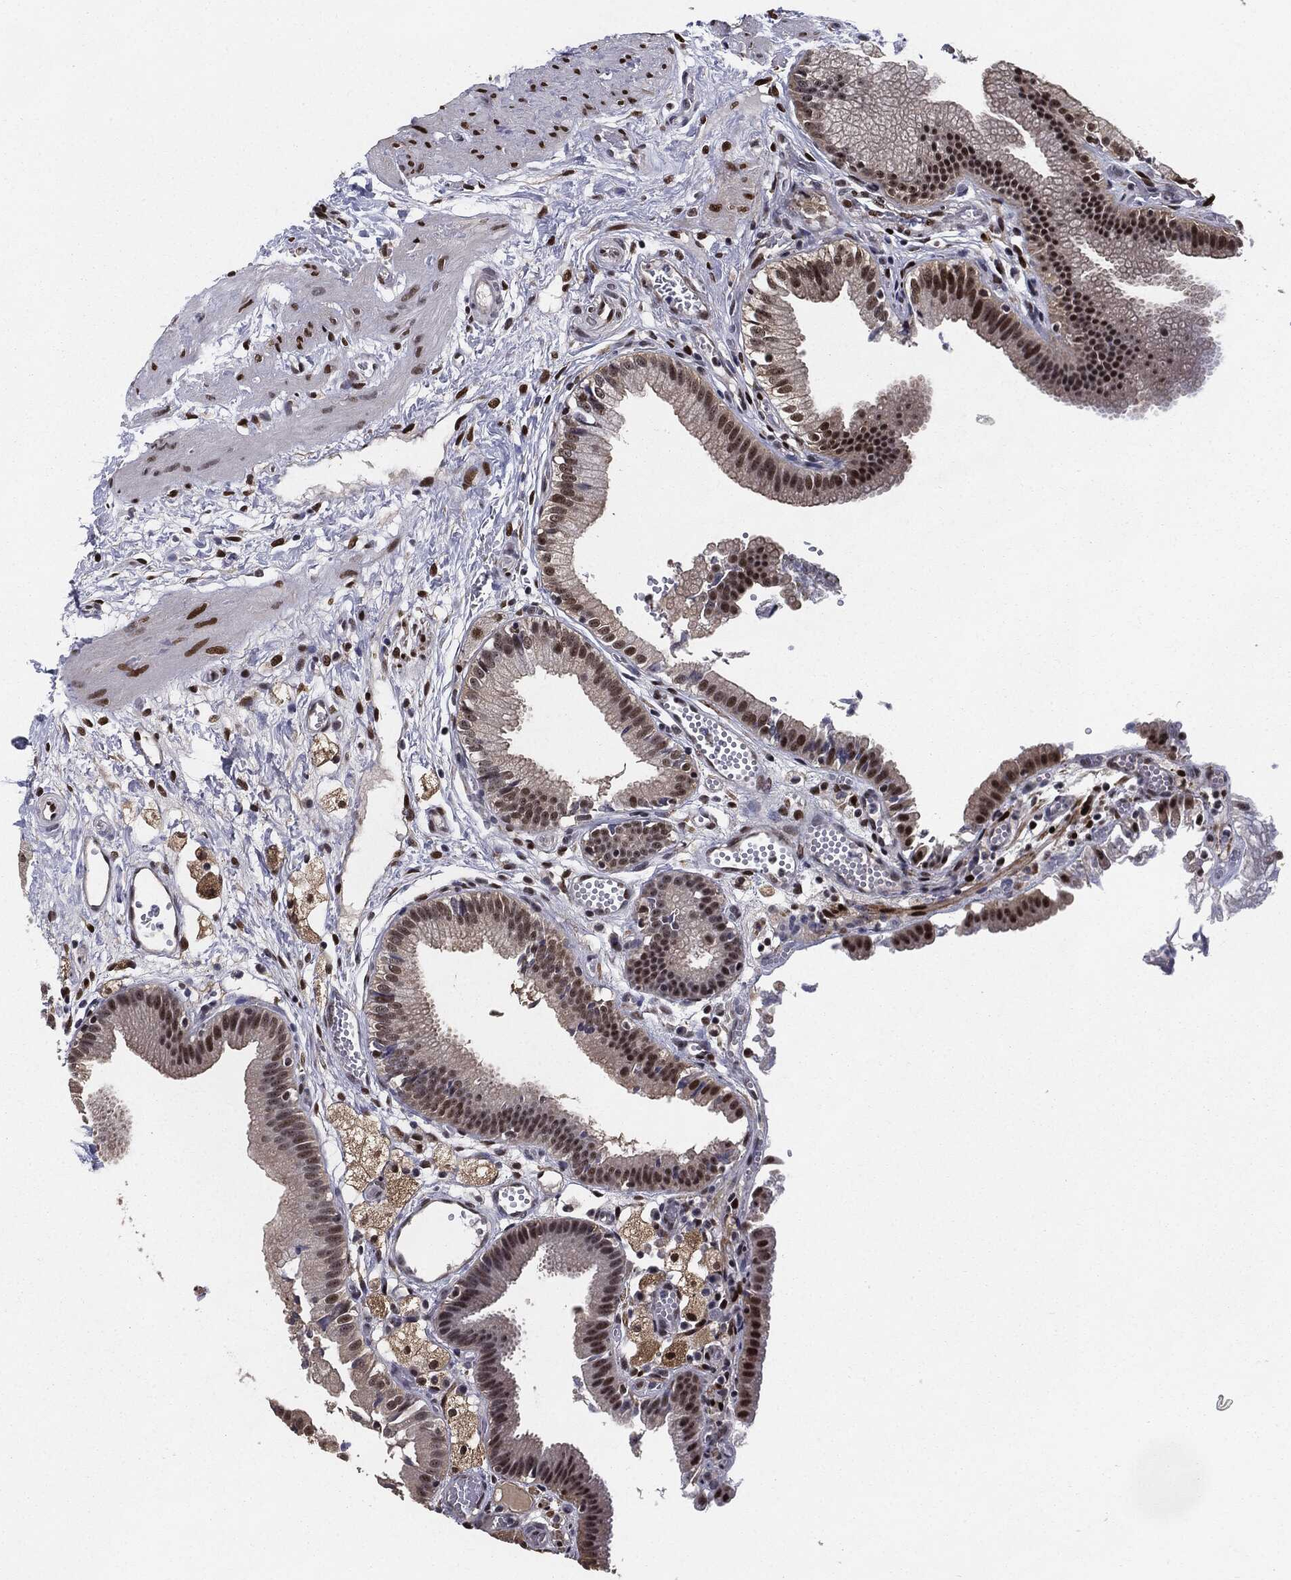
{"staining": {"intensity": "strong", "quantity": "25%-75%", "location": "nuclear"}, "tissue": "gallbladder", "cell_type": "Glandular cells", "image_type": "normal", "snomed": [{"axis": "morphology", "description": "Normal tissue, NOS"}, {"axis": "topography", "description": "Gallbladder"}], "caption": "Gallbladder stained with a brown dye shows strong nuclear positive positivity in about 25%-75% of glandular cells.", "gene": "JUN", "patient": {"sex": "female", "age": 24}}